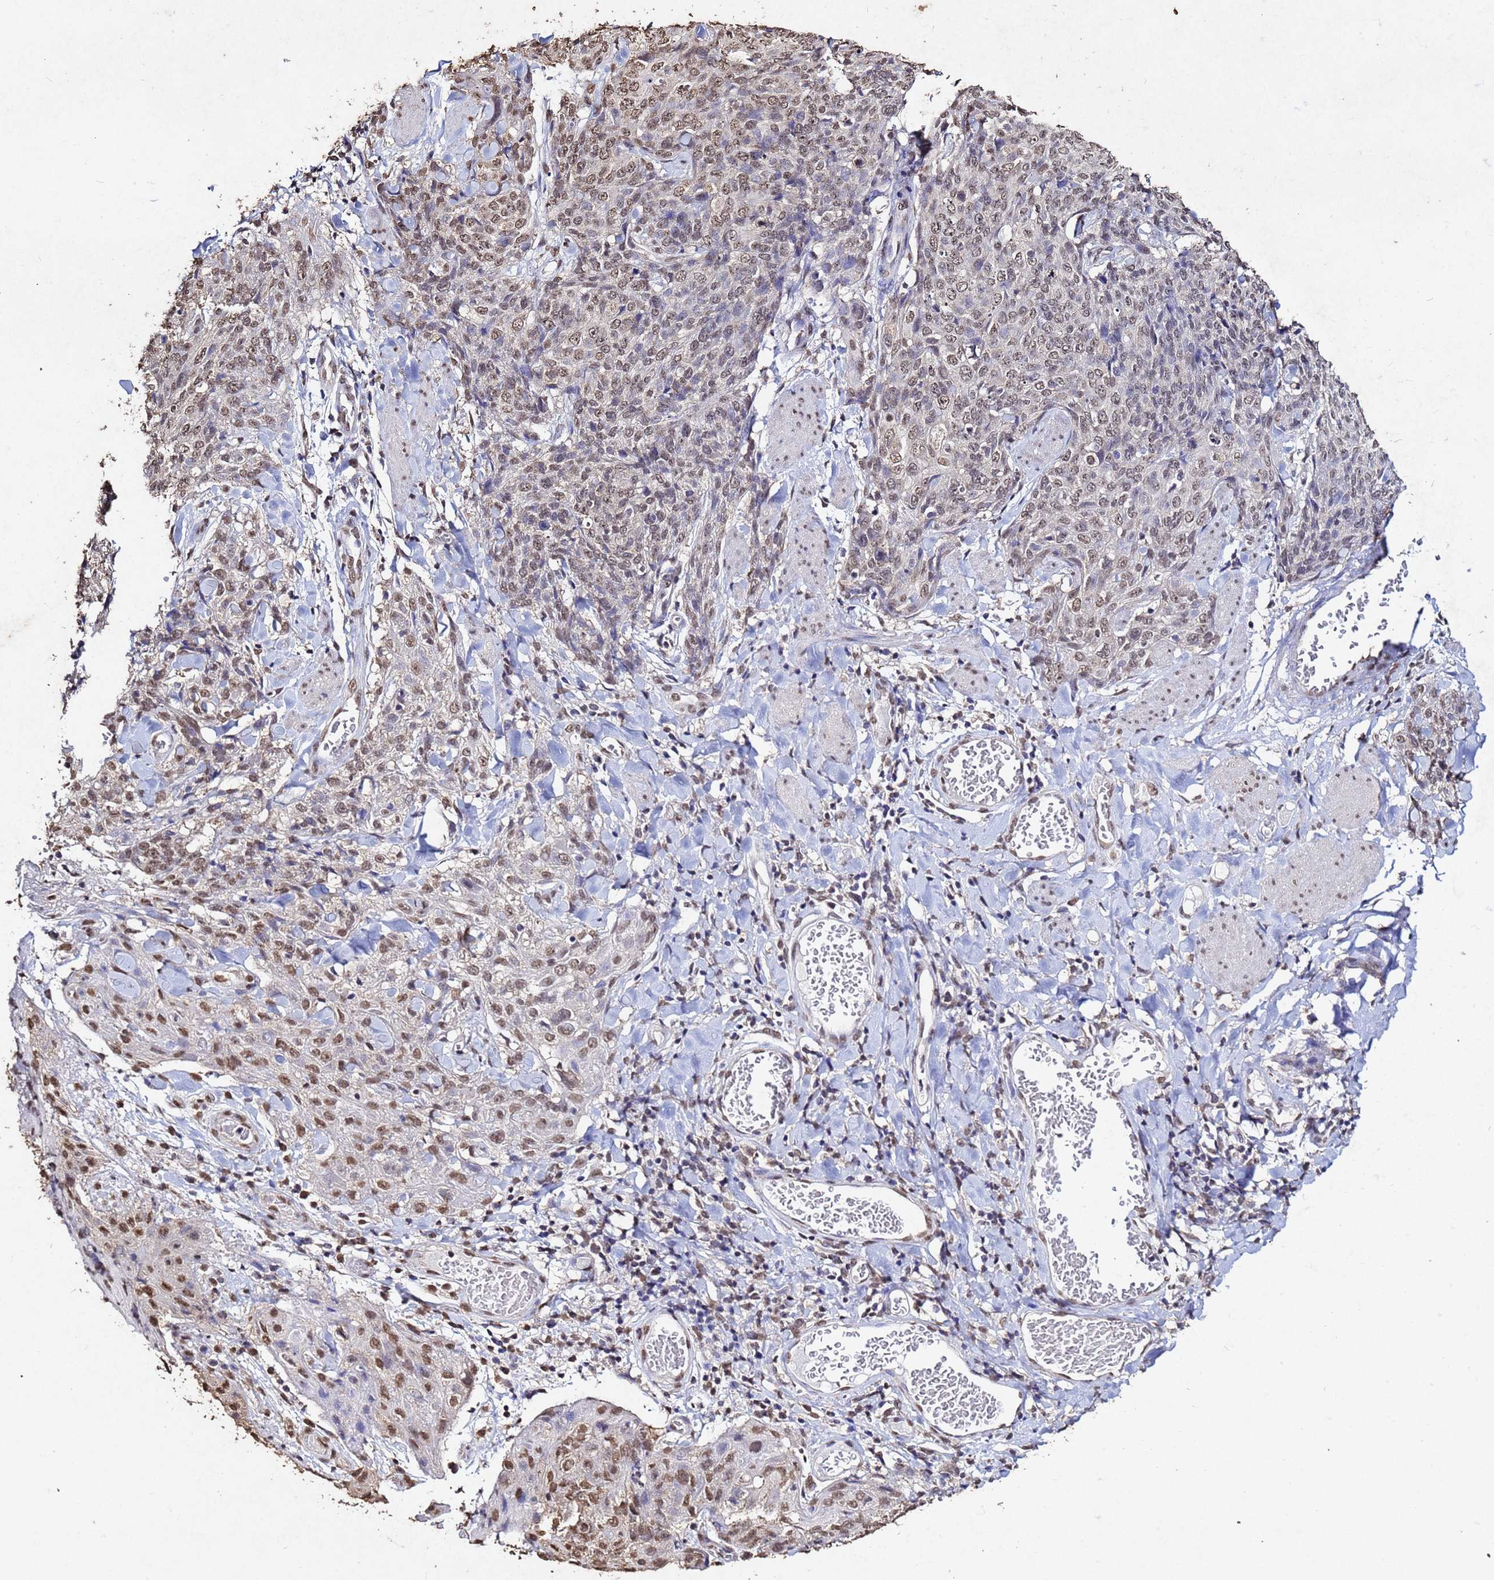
{"staining": {"intensity": "moderate", "quantity": ">75%", "location": "nuclear"}, "tissue": "skin cancer", "cell_type": "Tumor cells", "image_type": "cancer", "snomed": [{"axis": "morphology", "description": "Squamous cell carcinoma, NOS"}, {"axis": "topography", "description": "Skin"}, {"axis": "topography", "description": "Vulva"}], "caption": "Human skin cancer stained for a protein (brown) shows moderate nuclear positive positivity in approximately >75% of tumor cells.", "gene": "MYOCD", "patient": {"sex": "female", "age": 85}}